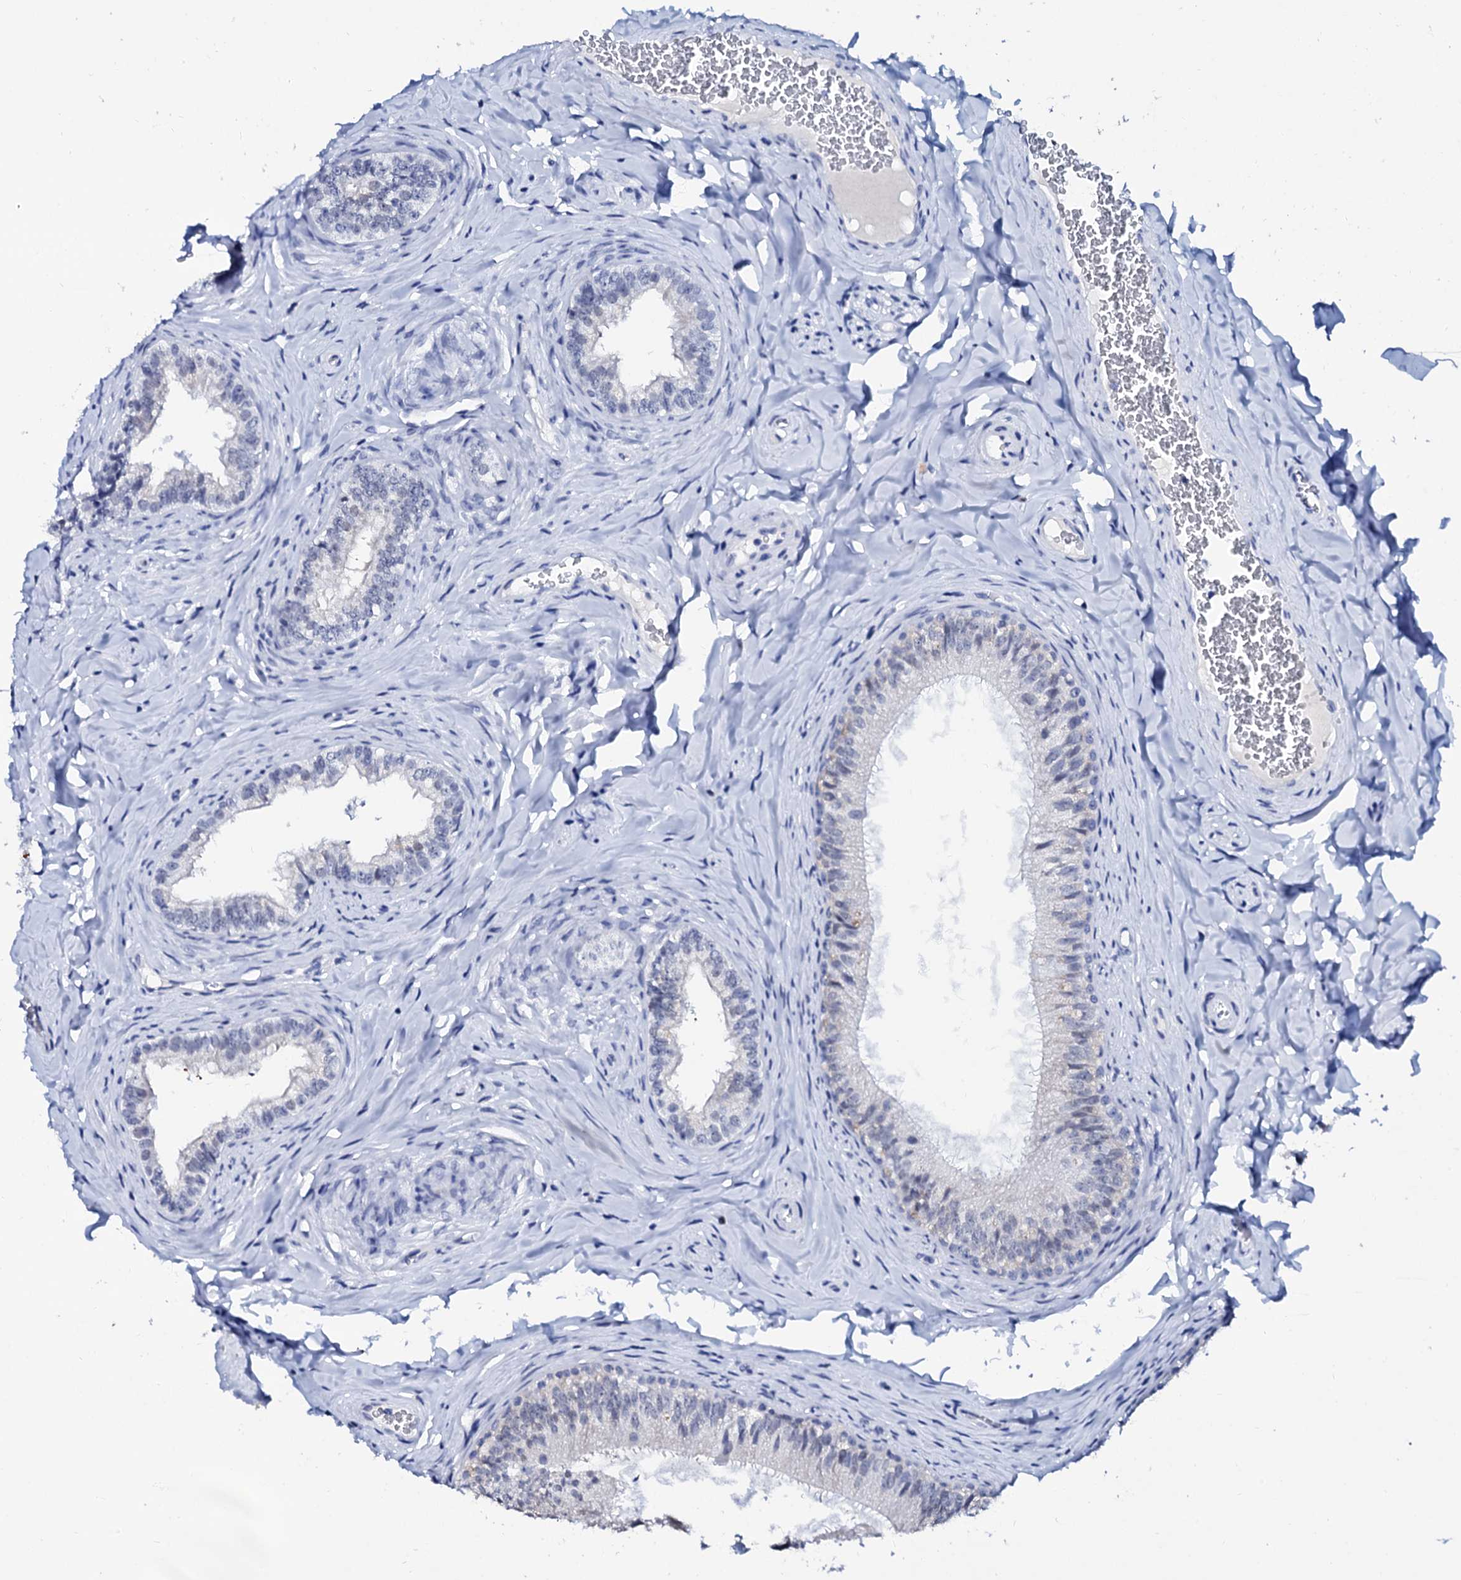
{"staining": {"intensity": "negative", "quantity": "none", "location": "none"}, "tissue": "epididymis", "cell_type": "Glandular cells", "image_type": "normal", "snomed": [{"axis": "morphology", "description": "Normal tissue, NOS"}, {"axis": "topography", "description": "Epididymis"}], "caption": "Photomicrograph shows no significant protein expression in glandular cells of normal epididymis. (Brightfield microscopy of DAB (3,3'-diaminobenzidine) immunohistochemistry (IHC) at high magnification).", "gene": "SPATA19", "patient": {"sex": "male", "age": 34}}